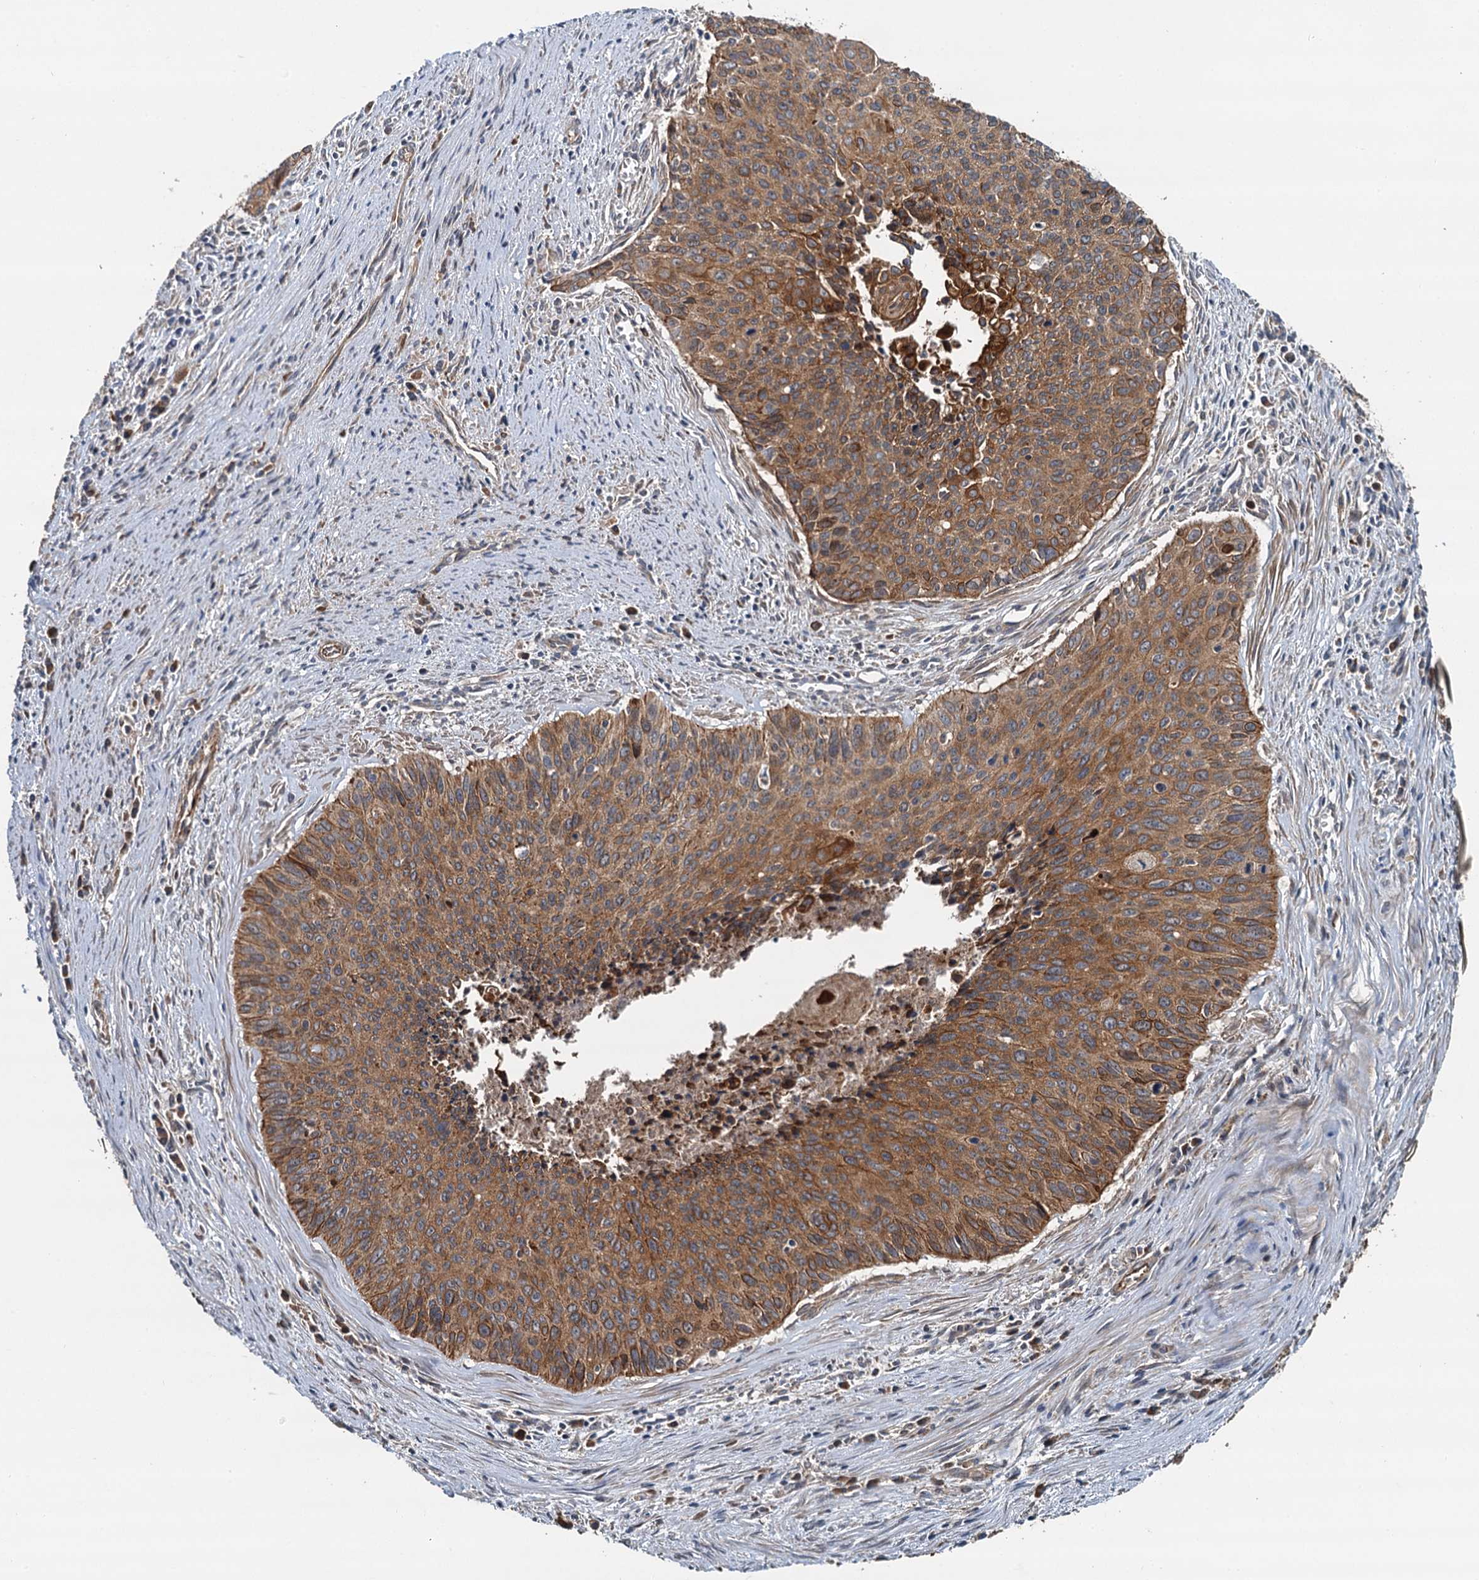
{"staining": {"intensity": "moderate", "quantity": ">75%", "location": "cytoplasmic/membranous"}, "tissue": "cervical cancer", "cell_type": "Tumor cells", "image_type": "cancer", "snomed": [{"axis": "morphology", "description": "Squamous cell carcinoma, NOS"}, {"axis": "topography", "description": "Cervix"}], "caption": "This is a micrograph of immunohistochemistry staining of cervical squamous cell carcinoma, which shows moderate expression in the cytoplasmic/membranous of tumor cells.", "gene": "LRRK2", "patient": {"sex": "female", "age": 55}}